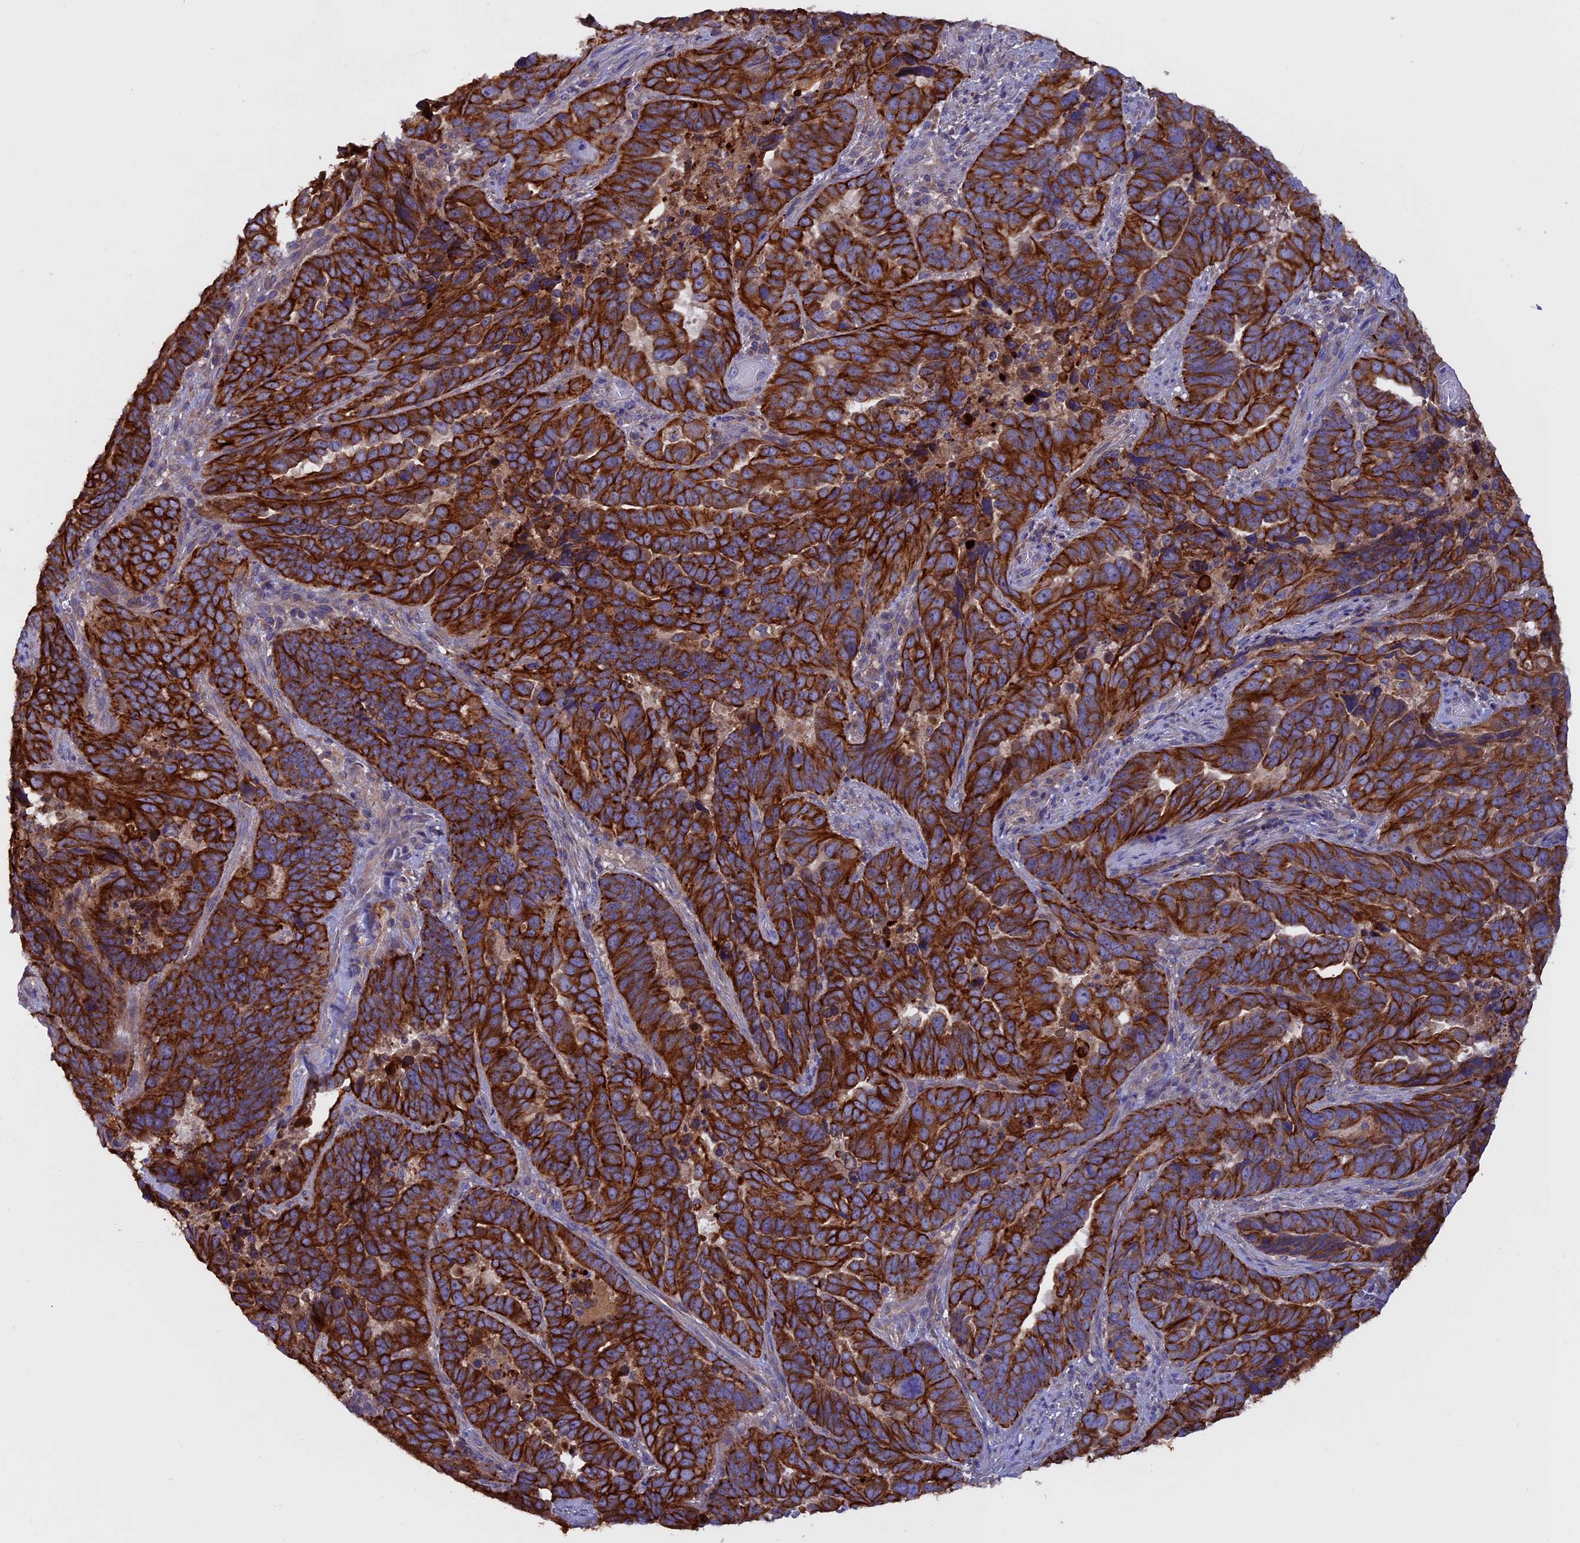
{"staining": {"intensity": "strong", "quantity": ">75%", "location": "cytoplasmic/membranous"}, "tissue": "endometrial cancer", "cell_type": "Tumor cells", "image_type": "cancer", "snomed": [{"axis": "morphology", "description": "Adenocarcinoma, NOS"}, {"axis": "topography", "description": "Endometrium"}], "caption": "Endometrial cancer (adenocarcinoma) tissue exhibits strong cytoplasmic/membranous positivity in about >75% of tumor cells The staining was performed using DAB, with brown indicating positive protein expression. Nuclei are stained blue with hematoxylin.", "gene": "PTPN9", "patient": {"sex": "female", "age": 65}}